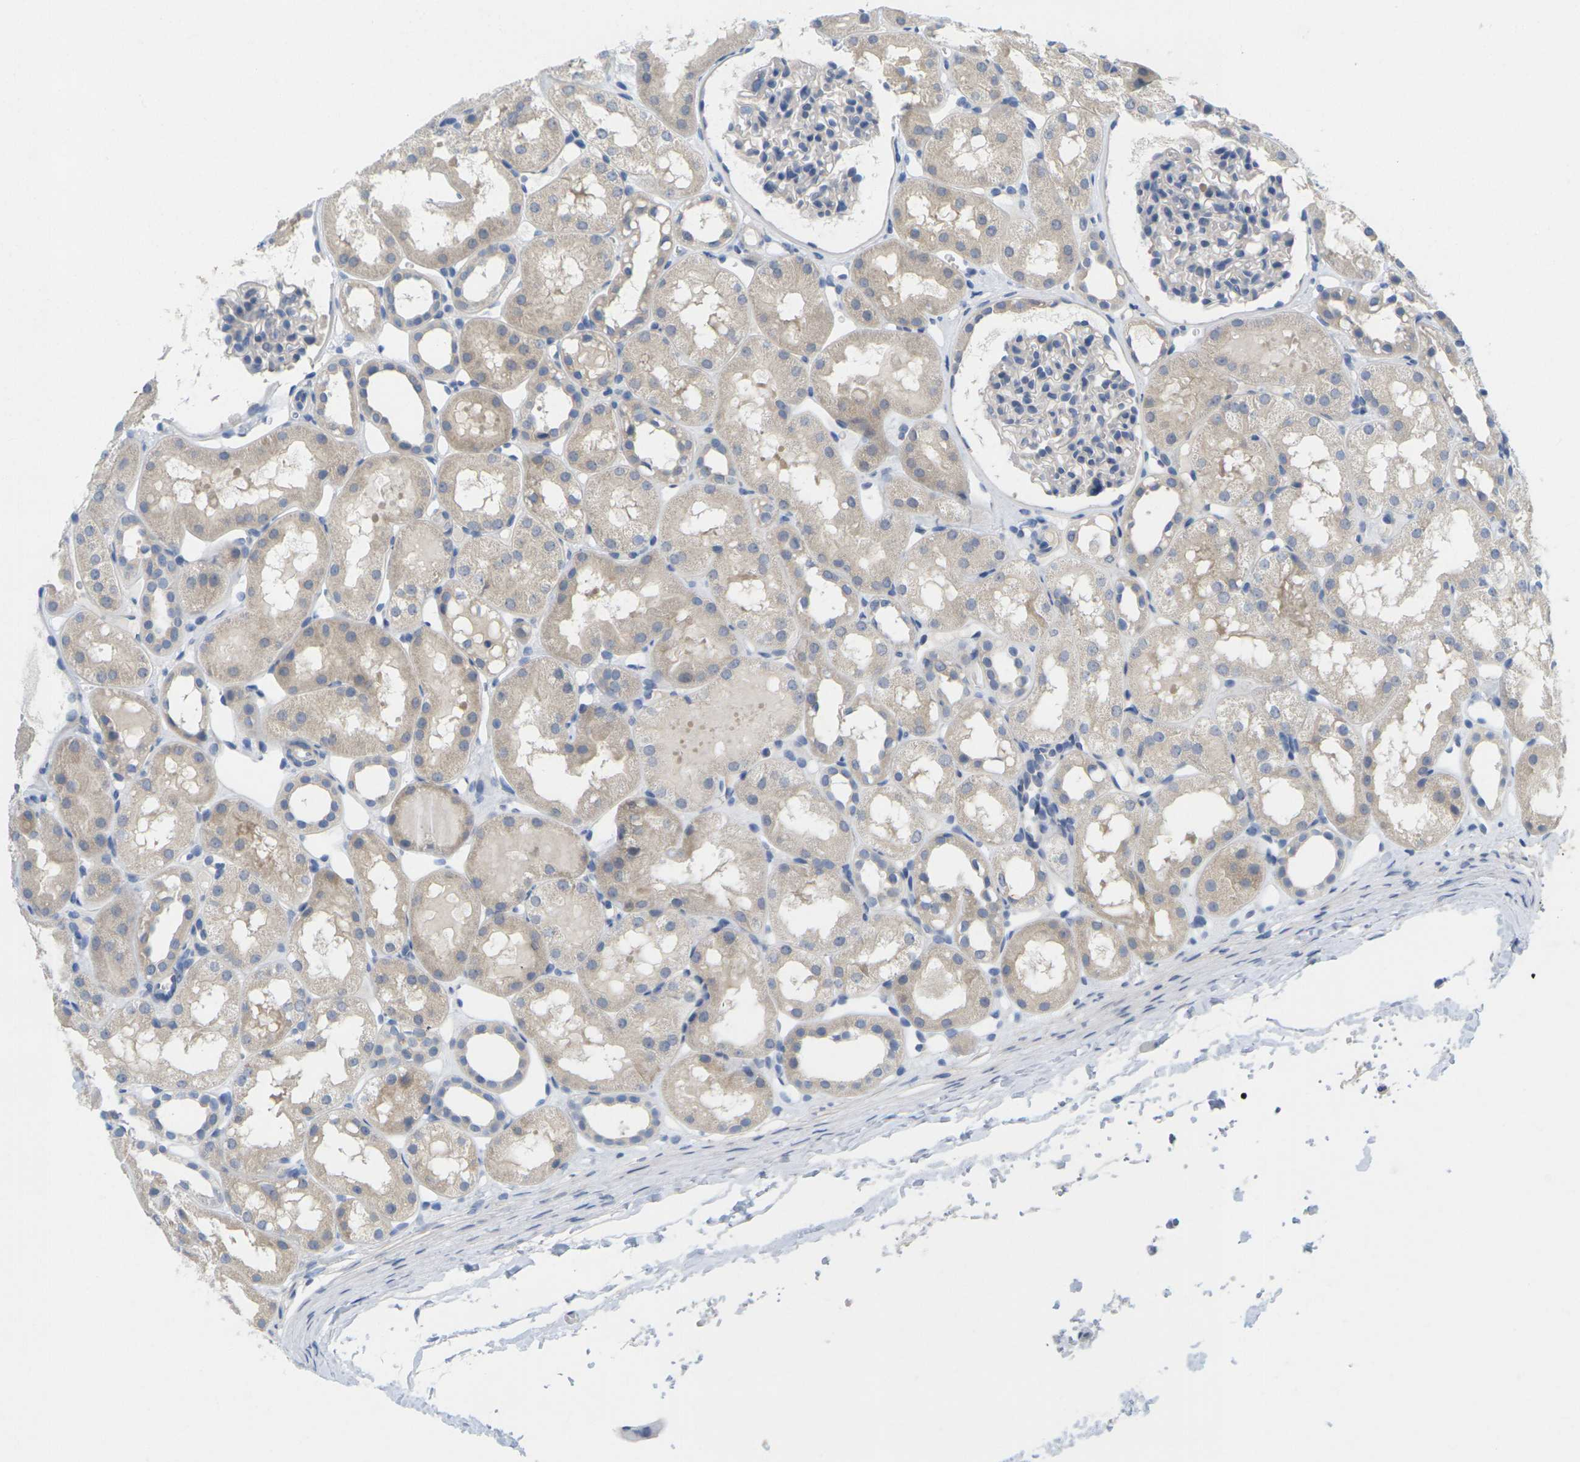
{"staining": {"intensity": "weak", "quantity": "<25%", "location": "cytoplasmic/membranous"}, "tissue": "kidney", "cell_type": "Cells in glomeruli", "image_type": "normal", "snomed": [{"axis": "morphology", "description": "Normal tissue, NOS"}, {"axis": "topography", "description": "Kidney"}, {"axis": "topography", "description": "Urinary bladder"}], "caption": "An immunohistochemistry (IHC) photomicrograph of normal kidney is shown. There is no staining in cells in glomeruli of kidney. Nuclei are stained in blue.", "gene": "TNNI3", "patient": {"sex": "male", "age": 16}}